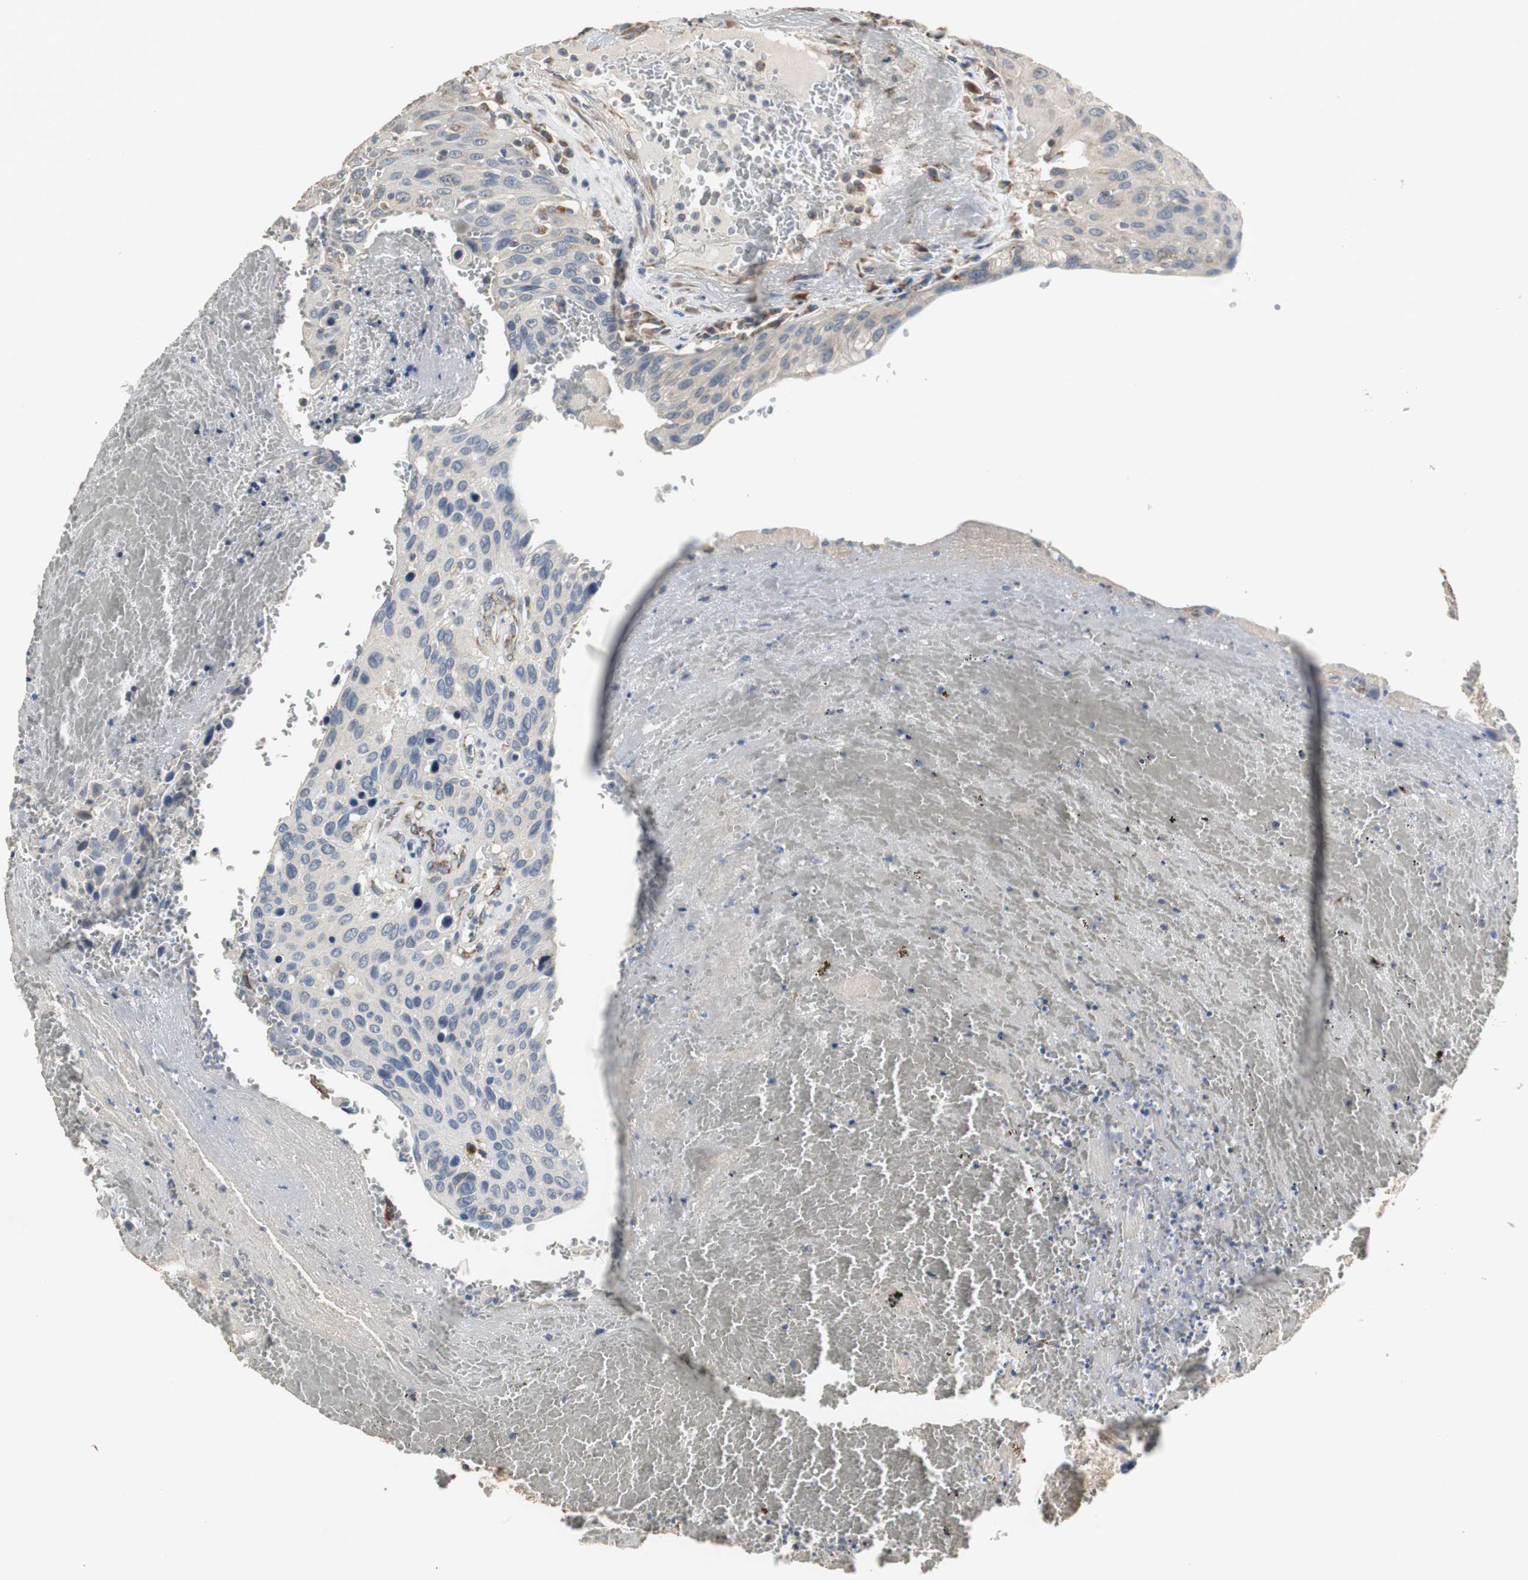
{"staining": {"intensity": "weak", "quantity": "<25%", "location": "cytoplasmic/membranous"}, "tissue": "urothelial cancer", "cell_type": "Tumor cells", "image_type": "cancer", "snomed": [{"axis": "morphology", "description": "Urothelial carcinoma, High grade"}, {"axis": "topography", "description": "Urinary bladder"}], "caption": "Tumor cells are negative for brown protein staining in urothelial cancer. (IHC, brightfield microscopy, high magnification).", "gene": "HMGCL", "patient": {"sex": "male", "age": 66}}